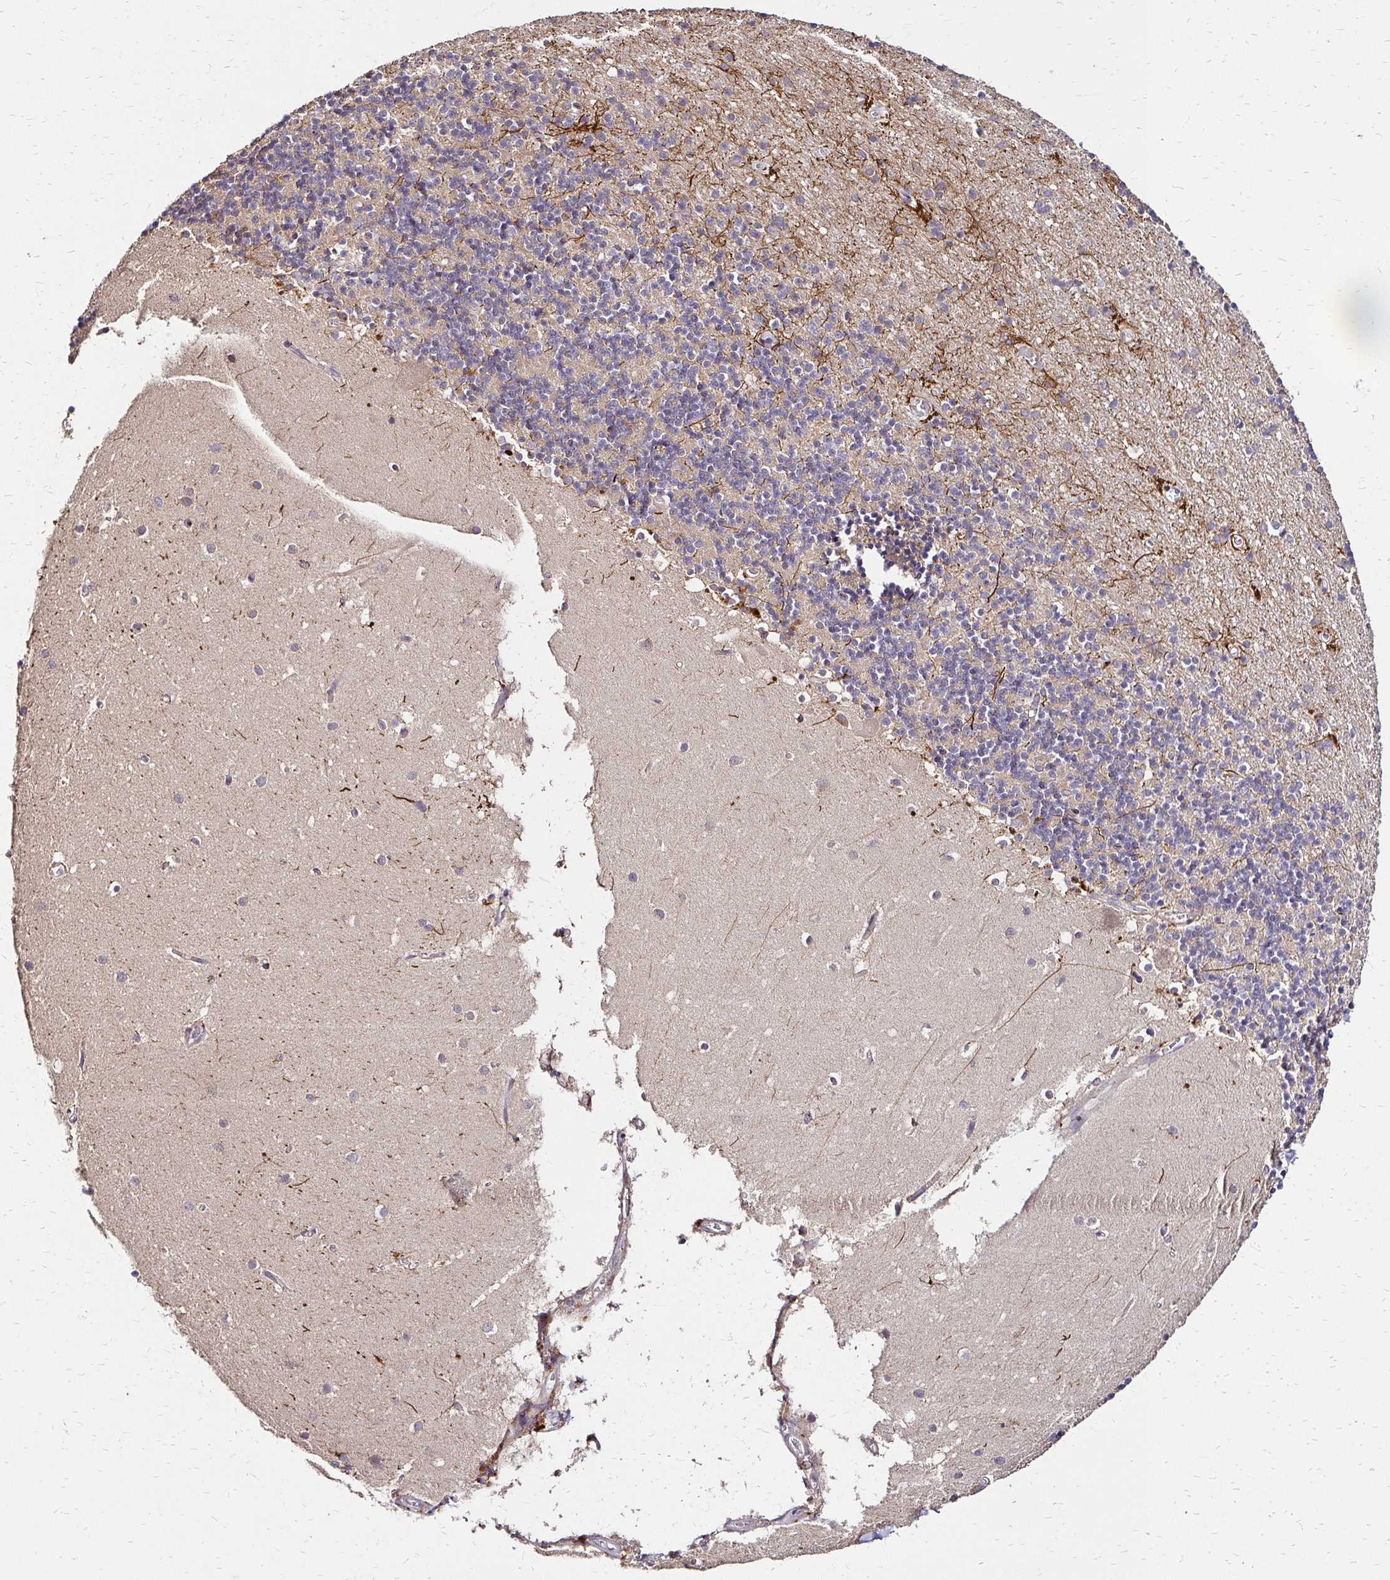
{"staining": {"intensity": "negative", "quantity": "none", "location": "none"}, "tissue": "cerebellum", "cell_type": "Cells in granular layer", "image_type": "normal", "snomed": [{"axis": "morphology", "description": "Normal tissue, NOS"}, {"axis": "topography", "description": "Cerebellum"}], "caption": "Unremarkable cerebellum was stained to show a protein in brown. There is no significant positivity in cells in granular layer. (Brightfield microscopy of DAB immunohistochemistry at high magnification).", "gene": "IDUA", "patient": {"sex": "male", "age": 54}}